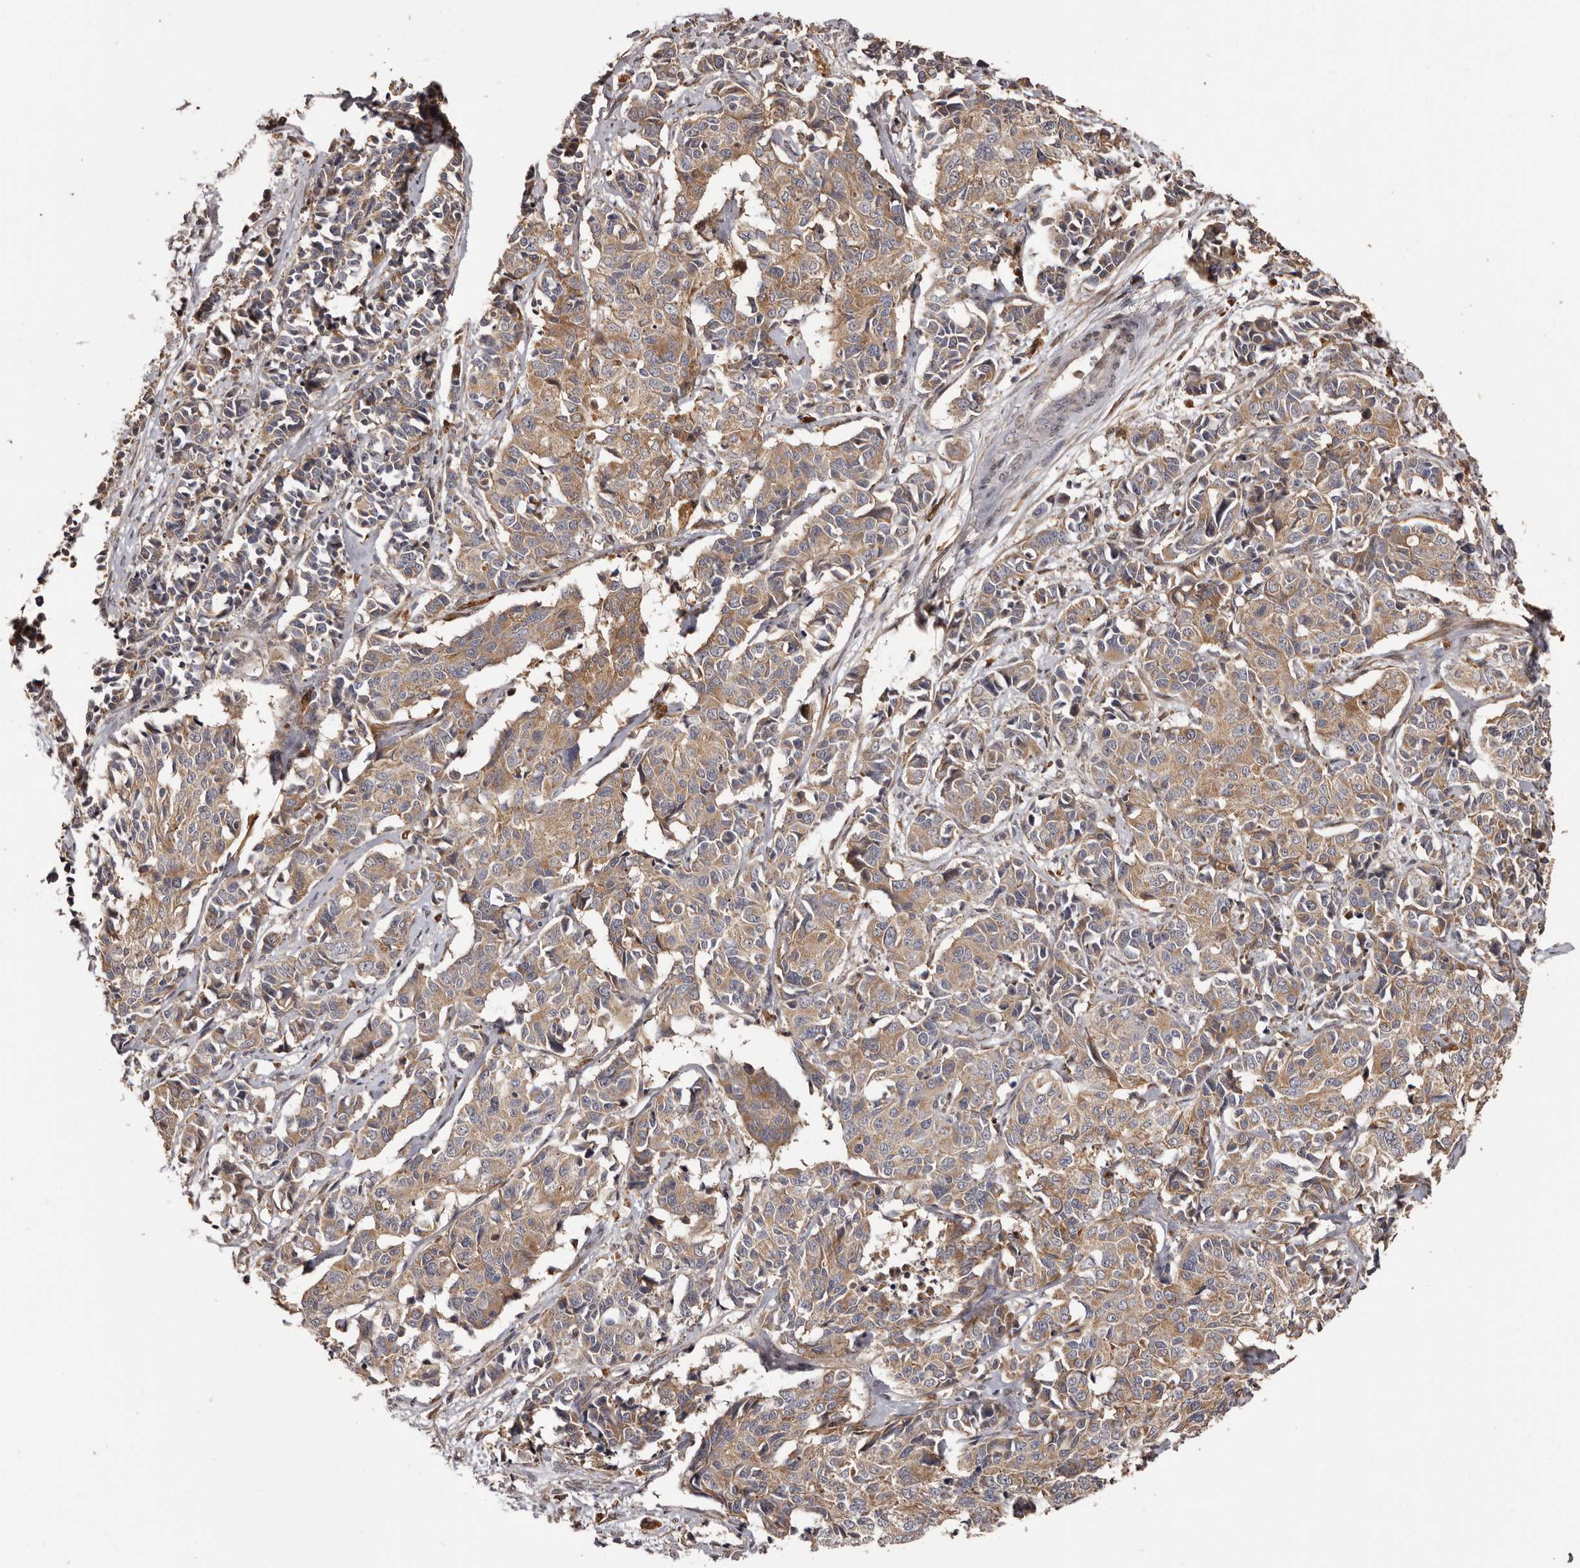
{"staining": {"intensity": "weak", "quantity": ">75%", "location": "cytoplasmic/membranous"}, "tissue": "cervical cancer", "cell_type": "Tumor cells", "image_type": "cancer", "snomed": [{"axis": "morphology", "description": "Normal tissue, NOS"}, {"axis": "morphology", "description": "Squamous cell carcinoma, NOS"}, {"axis": "topography", "description": "Cervix"}], "caption": "IHC image of neoplastic tissue: human squamous cell carcinoma (cervical) stained using immunohistochemistry (IHC) displays low levels of weak protein expression localized specifically in the cytoplasmic/membranous of tumor cells, appearing as a cytoplasmic/membranous brown color.", "gene": "ZCCHC7", "patient": {"sex": "female", "age": 35}}